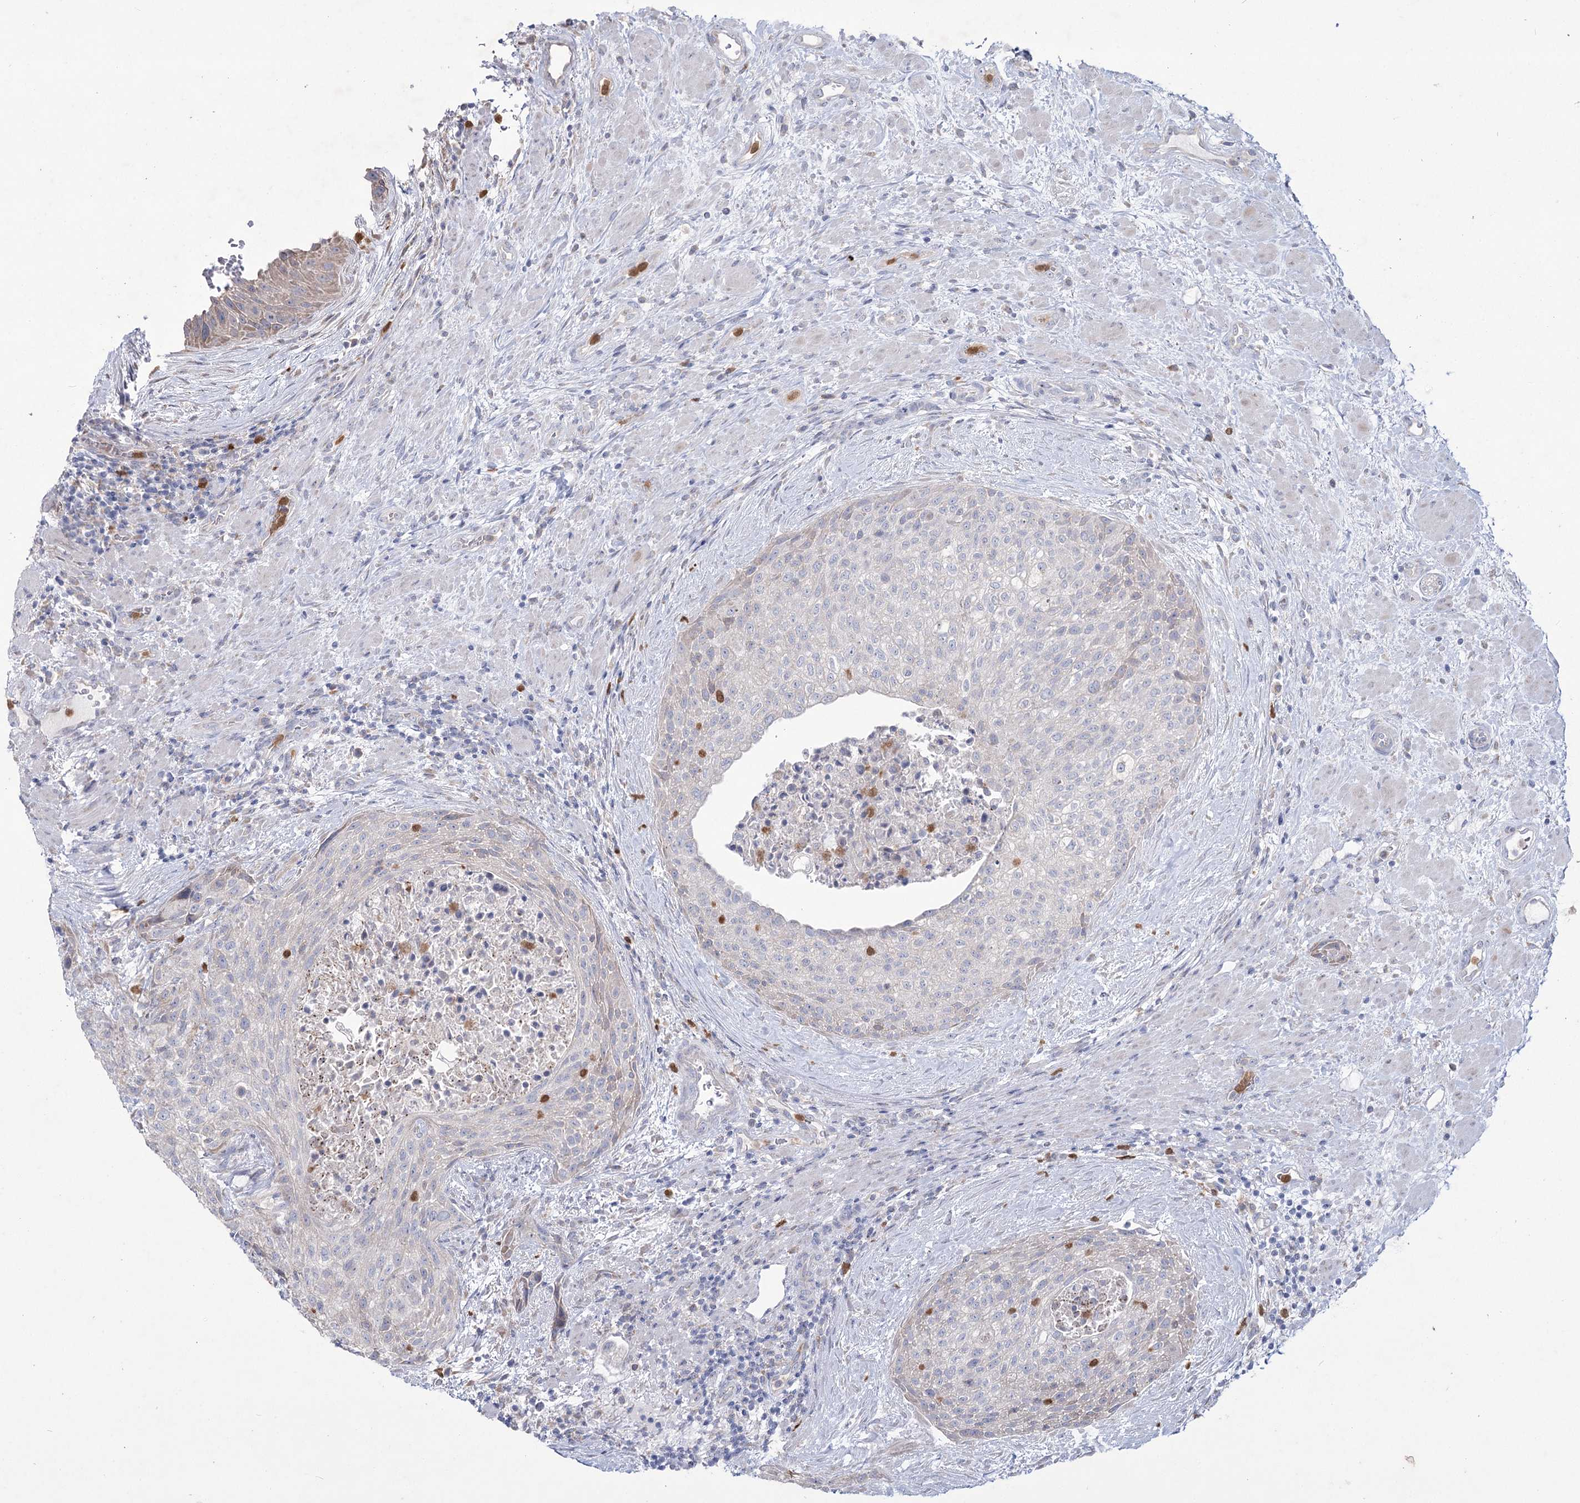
{"staining": {"intensity": "negative", "quantity": "none", "location": "none"}, "tissue": "urothelial cancer", "cell_type": "Tumor cells", "image_type": "cancer", "snomed": [{"axis": "morphology", "description": "Normal tissue, NOS"}, {"axis": "morphology", "description": "Urothelial carcinoma, NOS"}, {"axis": "topography", "description": "Urinary bladder"}, {"axis": "topography", "description": "Peripheral nerve tissue"}], "caption": "The immunohistochemistry (IHC) micrograph has no significant positivity in tumor cells of urothelial cancer tissue. The staining is performed using DAB (3,3'-diaminobenzidine) brown chromogen with nuclei counter-stained in using hematoxylin.", "gene": "NIPAL4", "patient": {"sex": "male", "age": 35}}